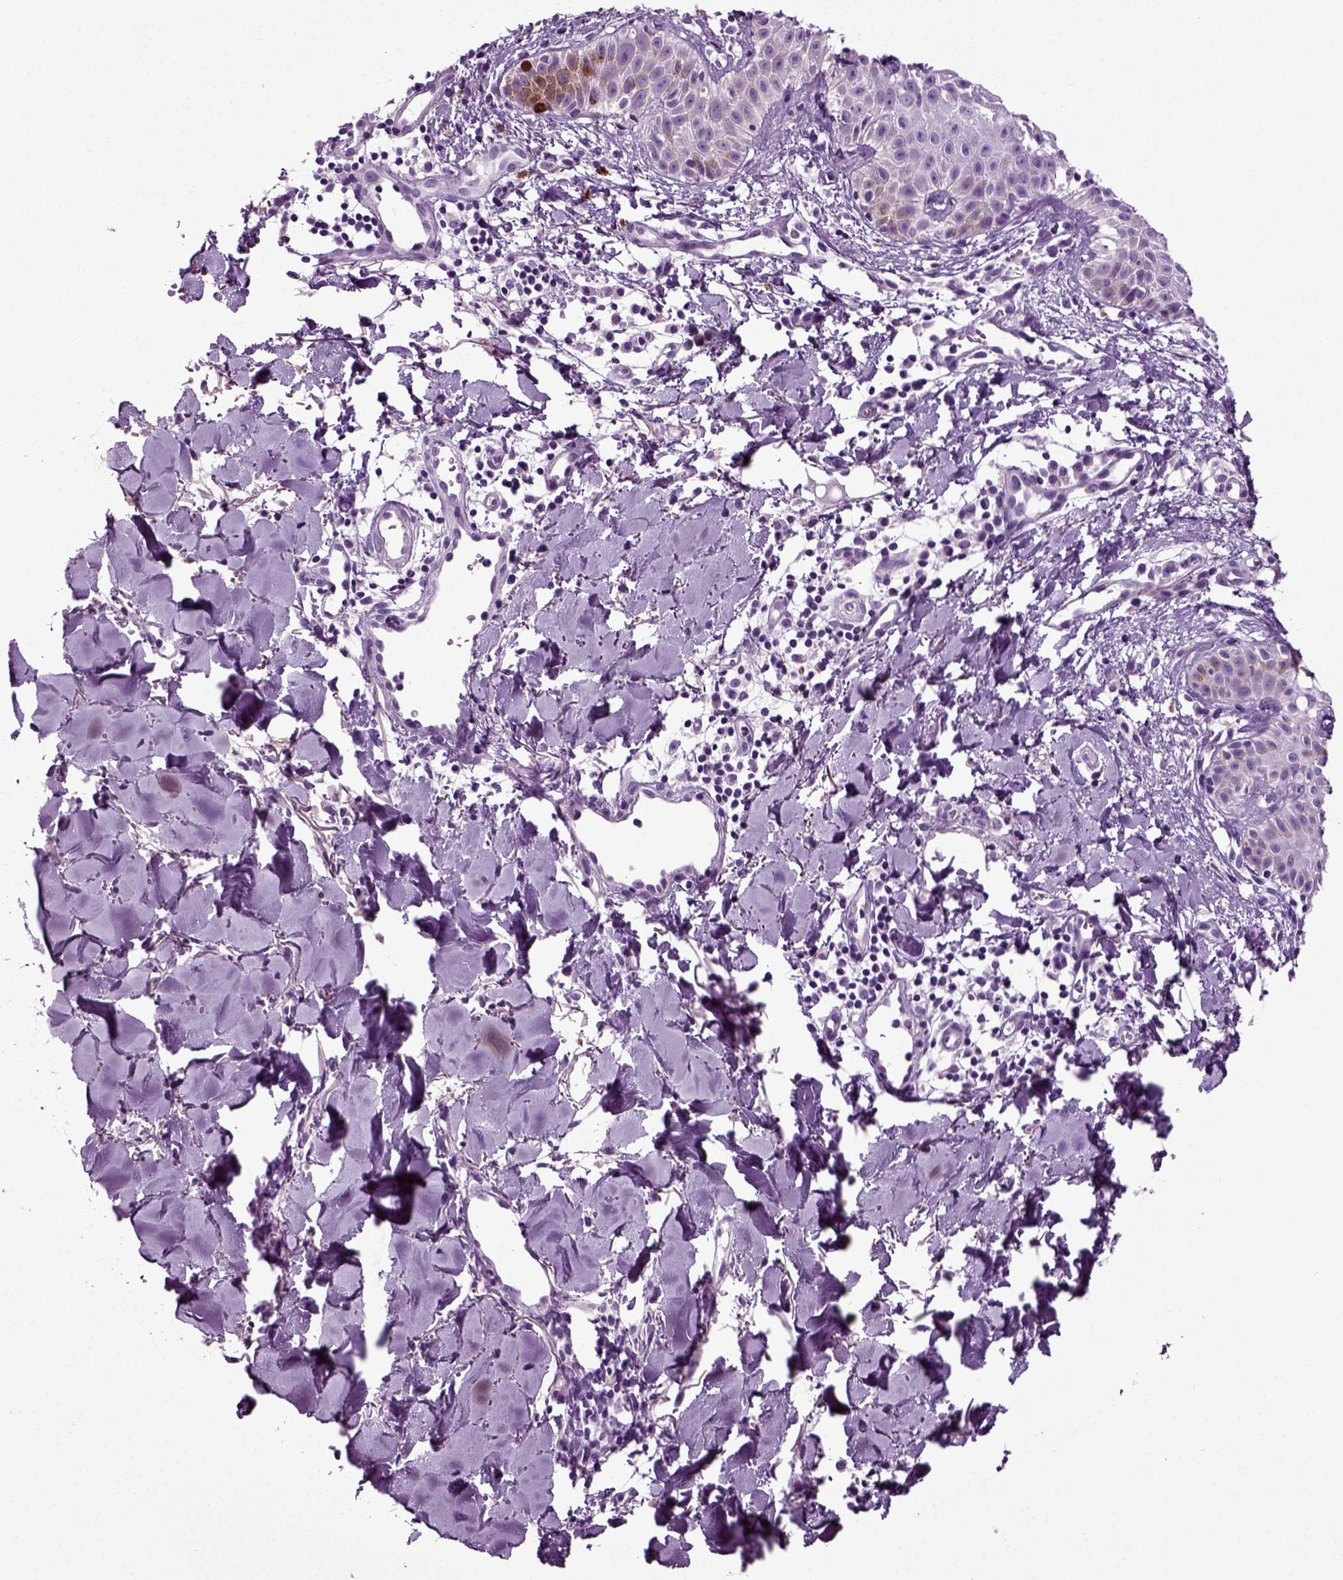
{"staining": {"intensity": "negative", "quantity": "none", "location": "none"}, "tissue": "melanoma", "cell_type": "Tumor cells", "image_type": "cancer", "snomed": [{"axis": "morphology", "description": "Malignant melanoma, NOS"}, {"axis": "topography", "description": "Skin"}], "caption": "Tumor cells show no significant protein expression in malignant melanoma.", "gene": "DNAH10", "patient": {"sex": "male", "age": 51}}